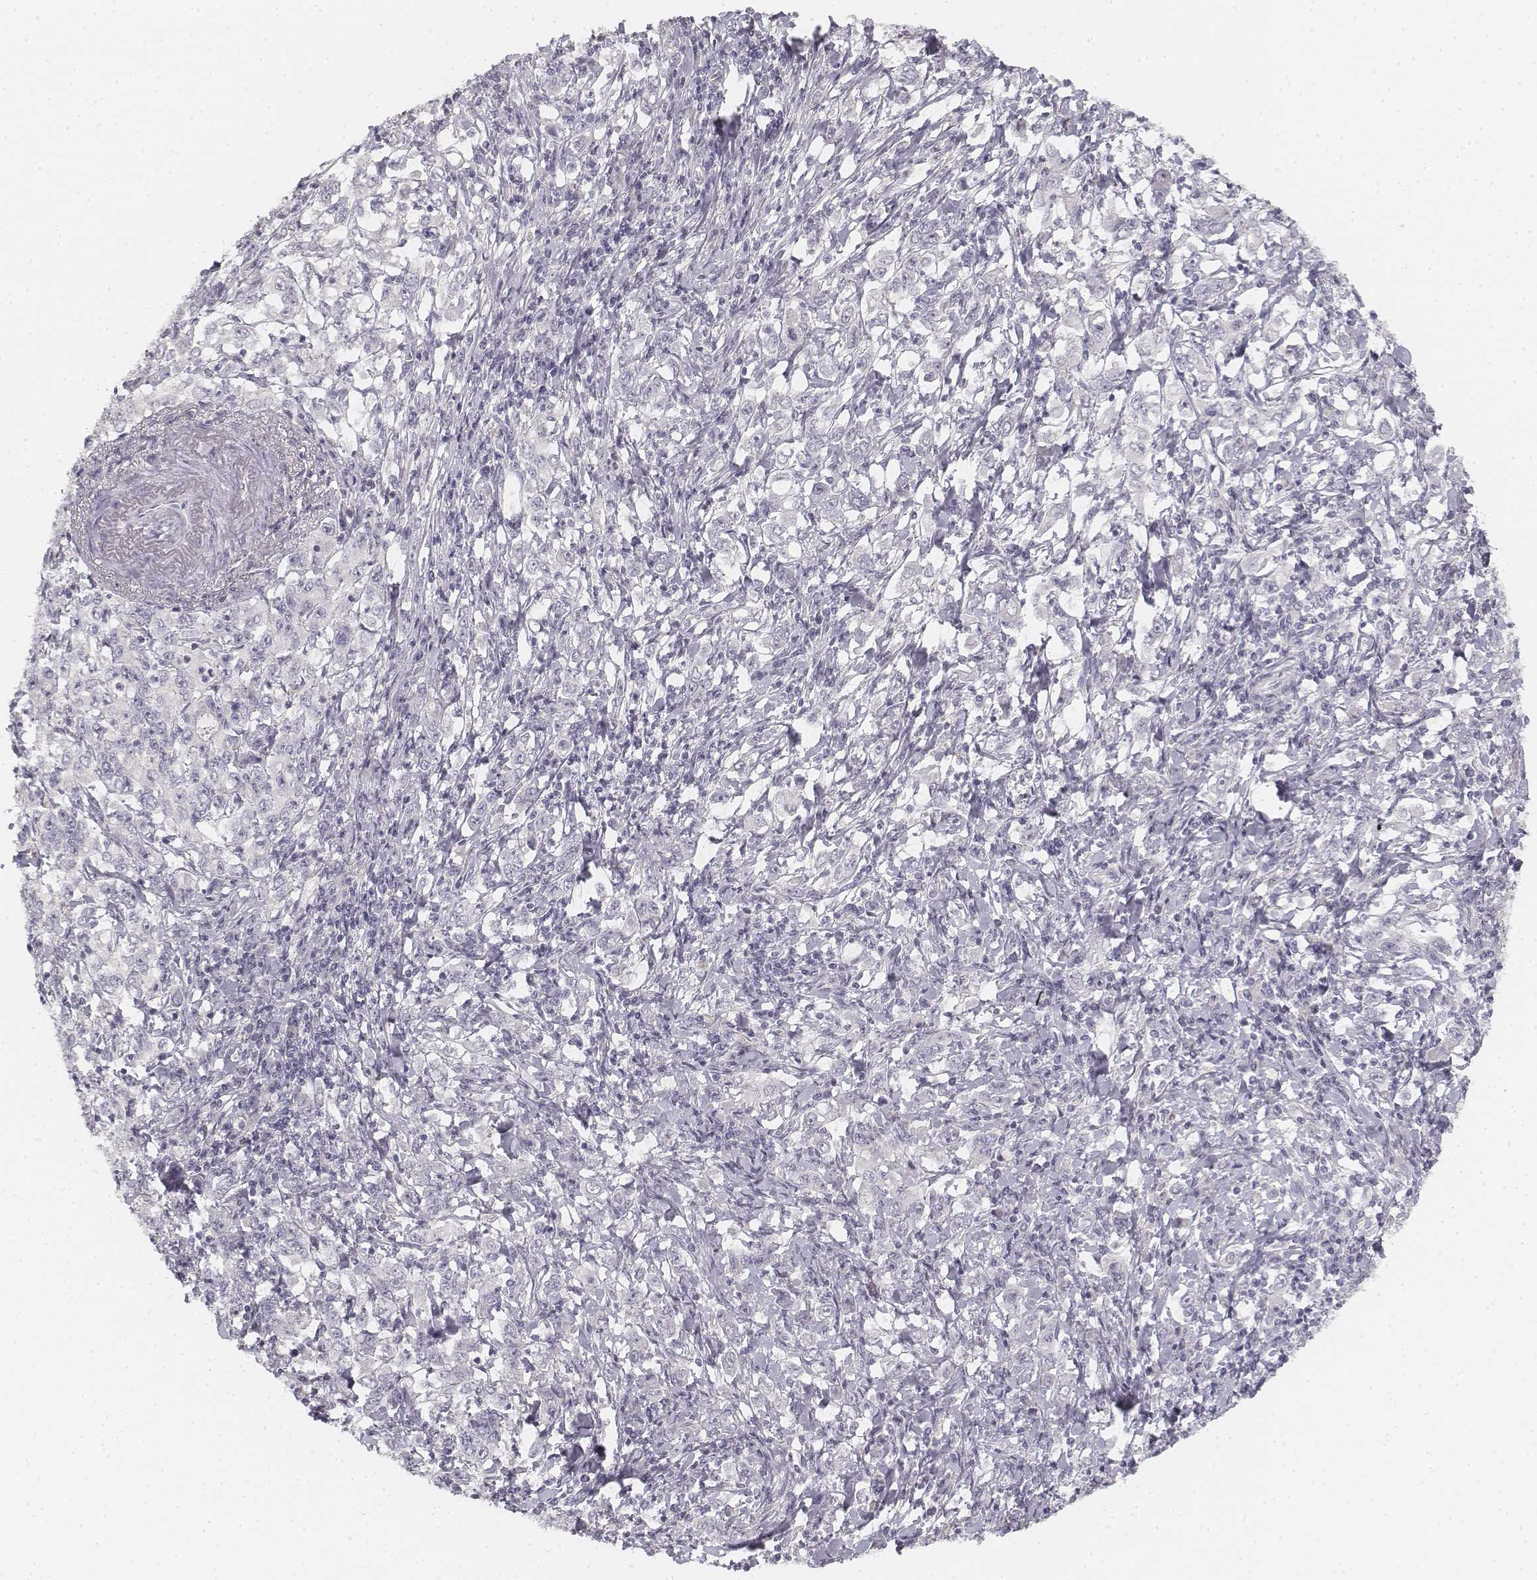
{"staining": {"intensity": "negative", "quantity": "none", "location": "none"}, "tissue": "stomach cancer", "cell_type": "Tumor cells", "image_type": "cancer", "snomed": [{"axis": "morphology", "description": "Adenocarcinoma, NOS"}, {"axis": "topography", "description": "Stomach, lower"}], "caption": "A high-resolution image shows immunohistochemistry staining of stomach cancer, which reveals no significant positivity in tumor cells. (Stains: DAB immunohistochemistry (IHC) with hematoxylin counter stain, Microscopy: brightfield microscopy at high magnification).", "gene": "DSG4", "patient": {"sex": "female", "age": 72}}